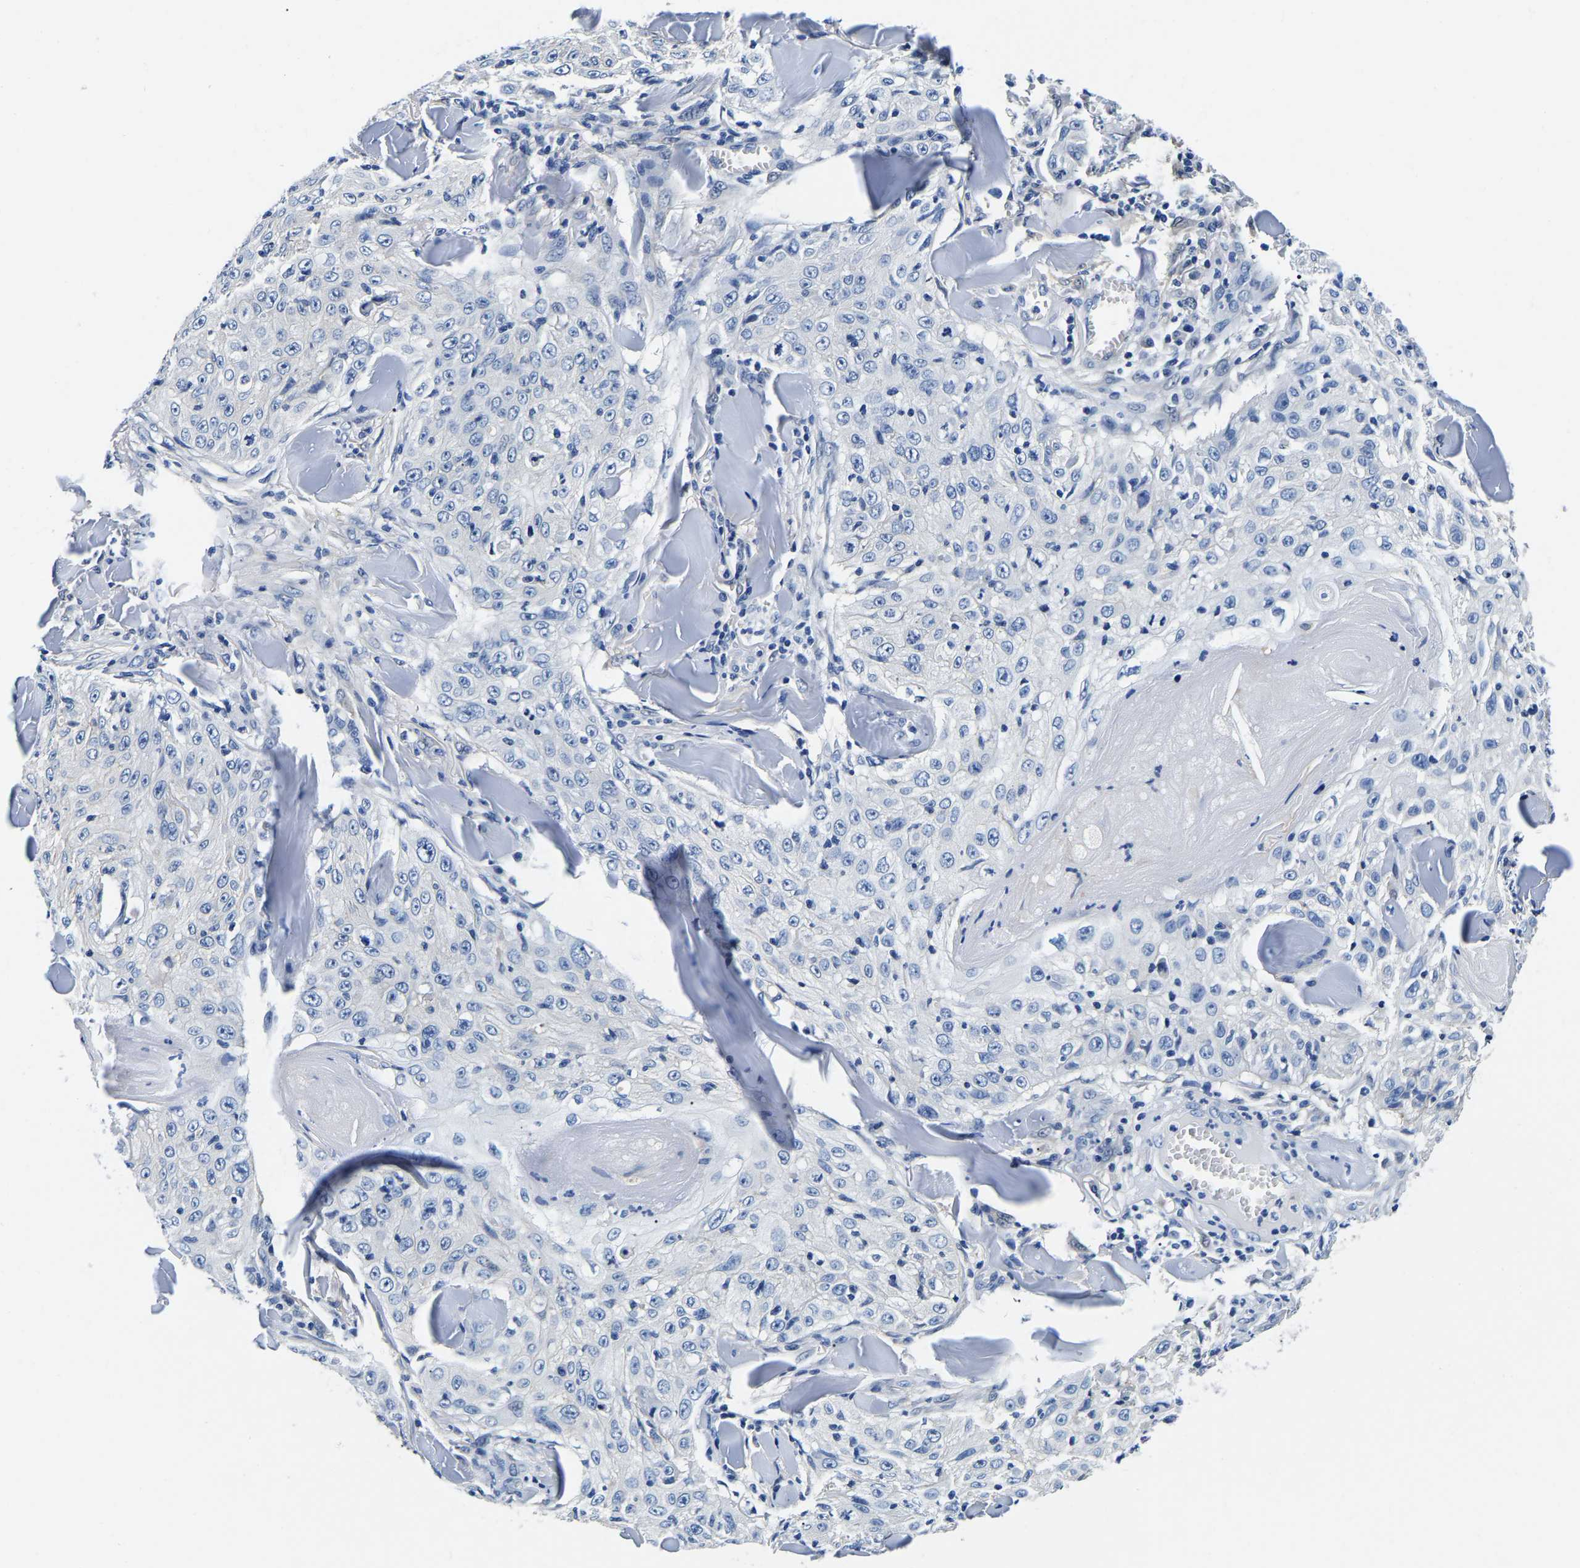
{"staining": {"intensity": "negative", "quantity": "none", "location": "none"}, "tissue": "skin cancer", "cell_type": "Tumor cells", "image_type": "cancer", "snomed": [{"axis": "morphology", "description": "Squamous cell carcinoma, NOS"}, {"axis": "topography", "description": "Skin"}], "caption": "Tumor cells are negative for brown protein staining in skin squamous cell carcinoma.", "gene": "ACO1", "patient": {"sex": "male", "age": 86}}